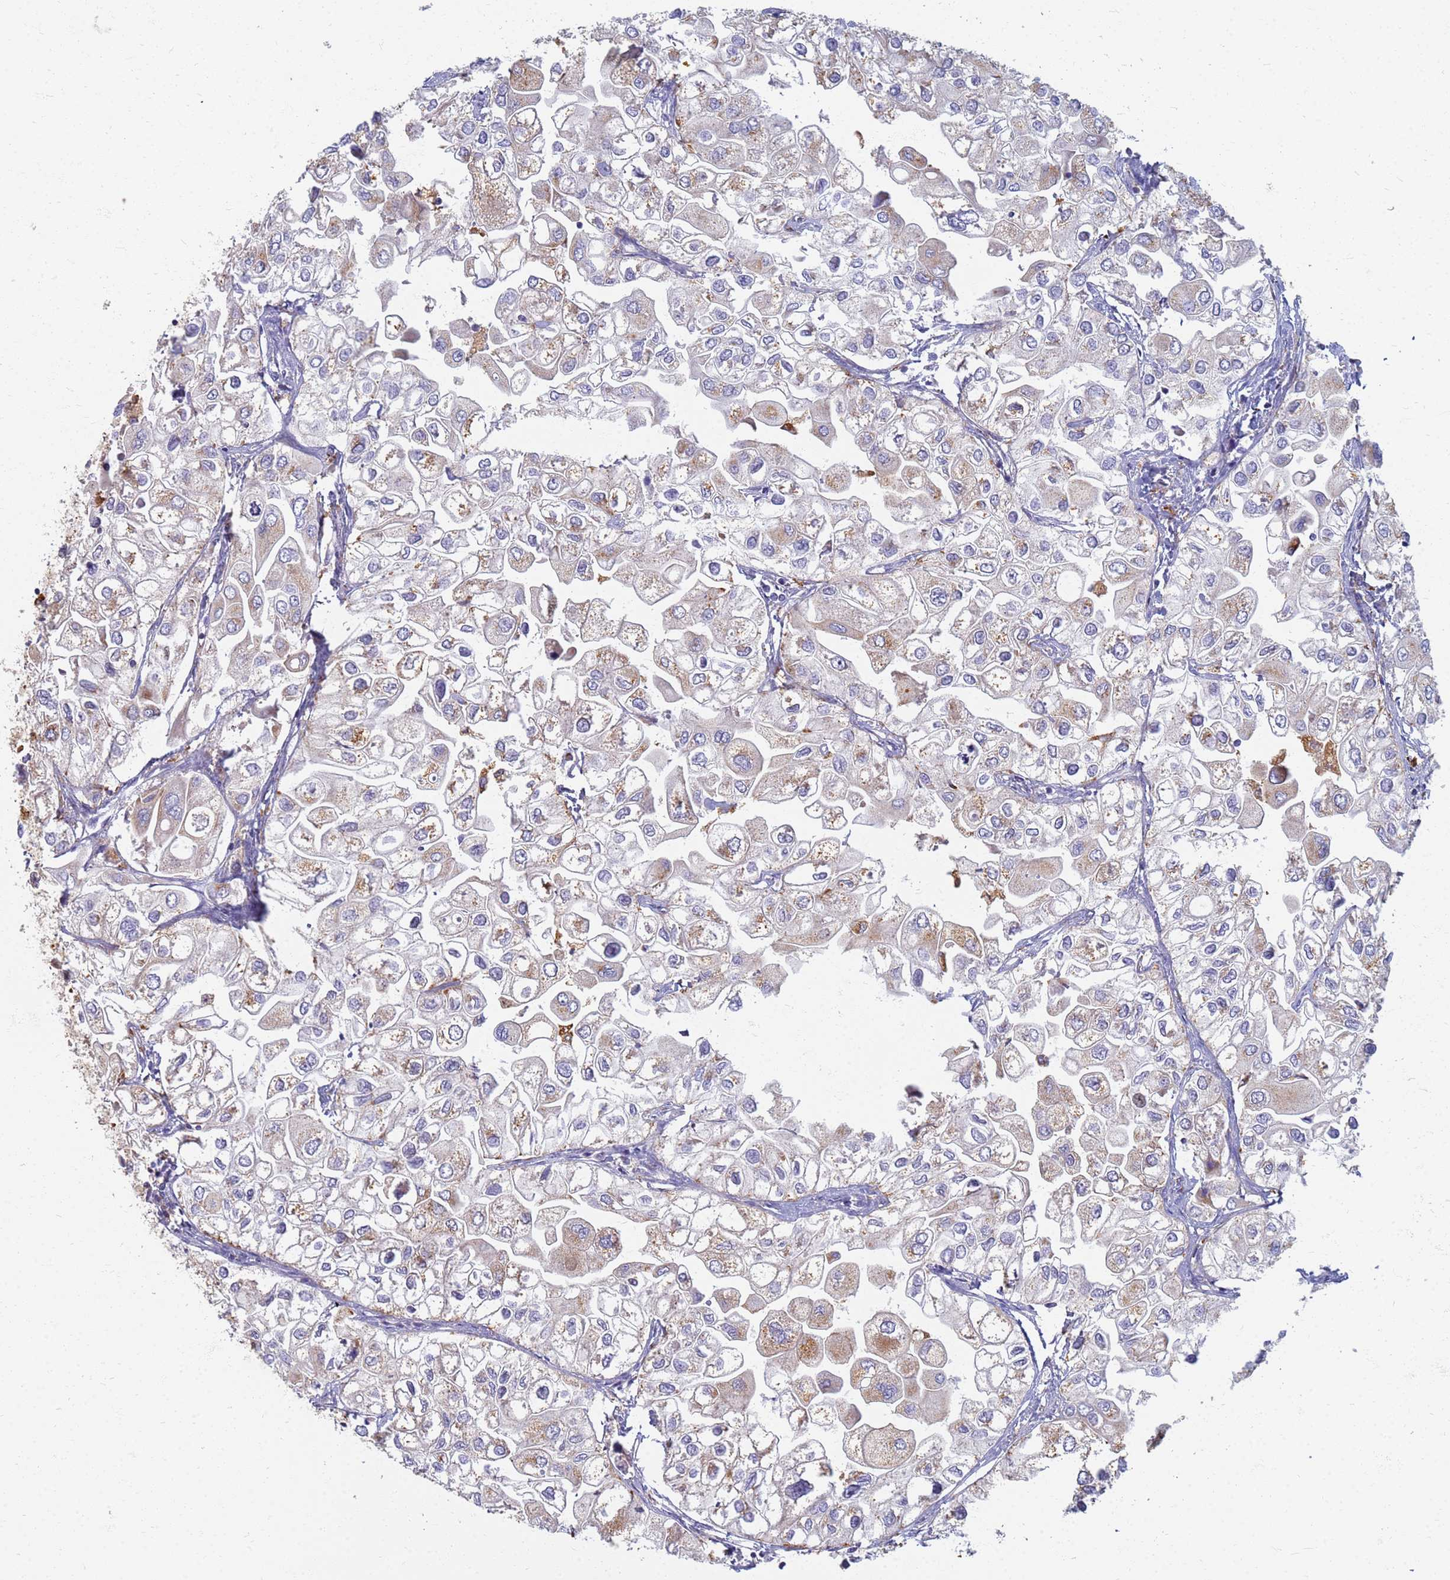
{"staining": {"intensity": "weak", "quantity": "<25%", "location": "cytoplasmic/membranous"}, "tissue": "urothelial cancer", "cell_type": "Tumor cells", "image_type": "cancer", "snomed": [{"axis": "morphology", "description": "Urothelial carcinoma, High grade"}, {"axis": "topography", "description": "Urinary bladder"}], "caption": "DAB immunohistochemical staining of human high-grade urothelial carcinoma shows no significant expression in tumor cells. (DAB IHC, high magnification).", "gene": "ATP6V1E1", "patient": {"sex": "male", "age": 64}}